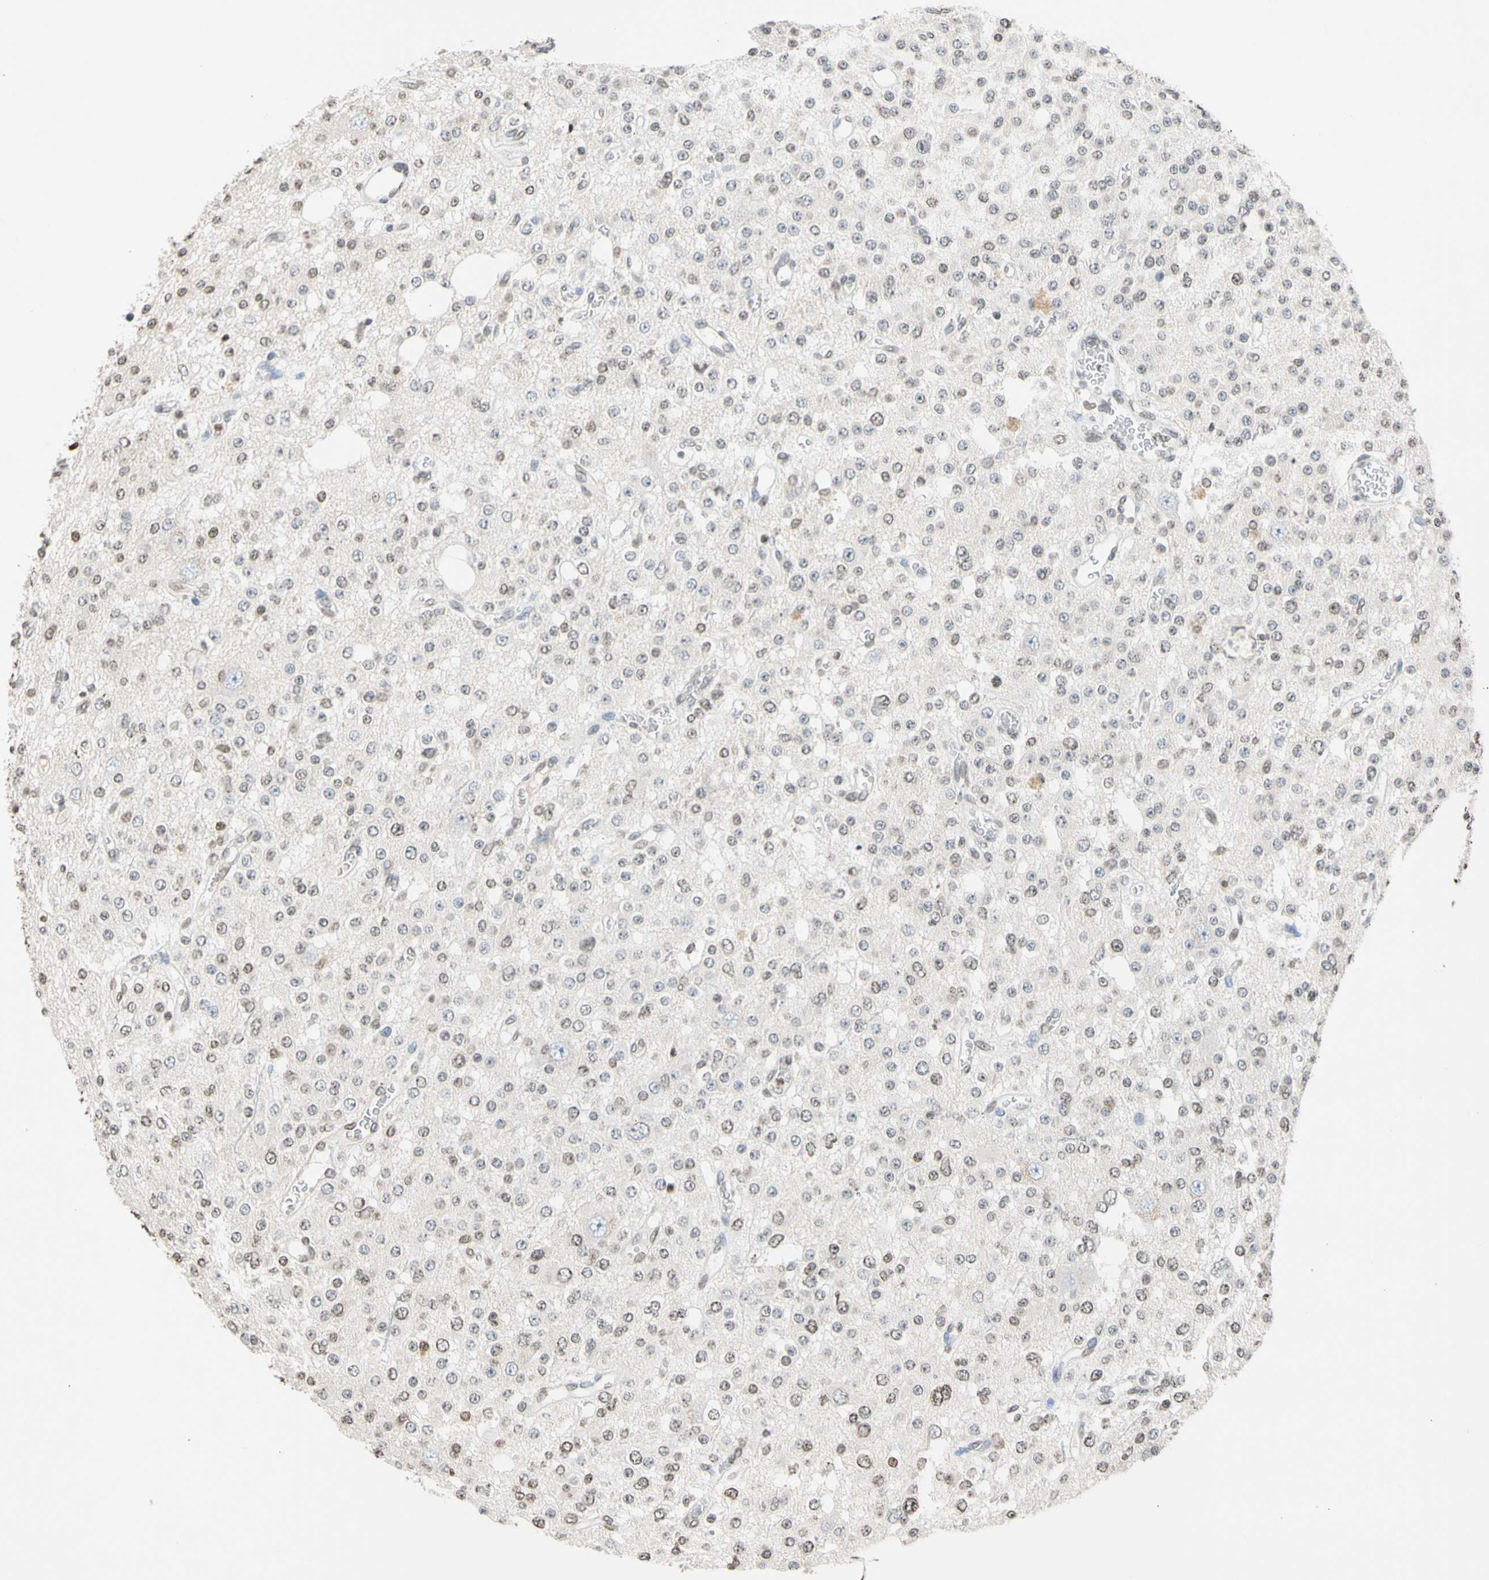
{"staining": {"intensity": "negative", "quantity": "none", "location": "none"}, "tissue": "glioma", "cell_type": "Tumor cells", "image_type": "cancer", "snomed": [{"axis": "morphology", "description": "Glioma, malignant, Low grade"}, {"axis": "topography", "description": "Brain"}], "caption": "Immunohistochemical staining of glioma shows no significant expression in tumor cells.", "gene": "GPX4", "patient": {"sex": "male", "age": 38}}